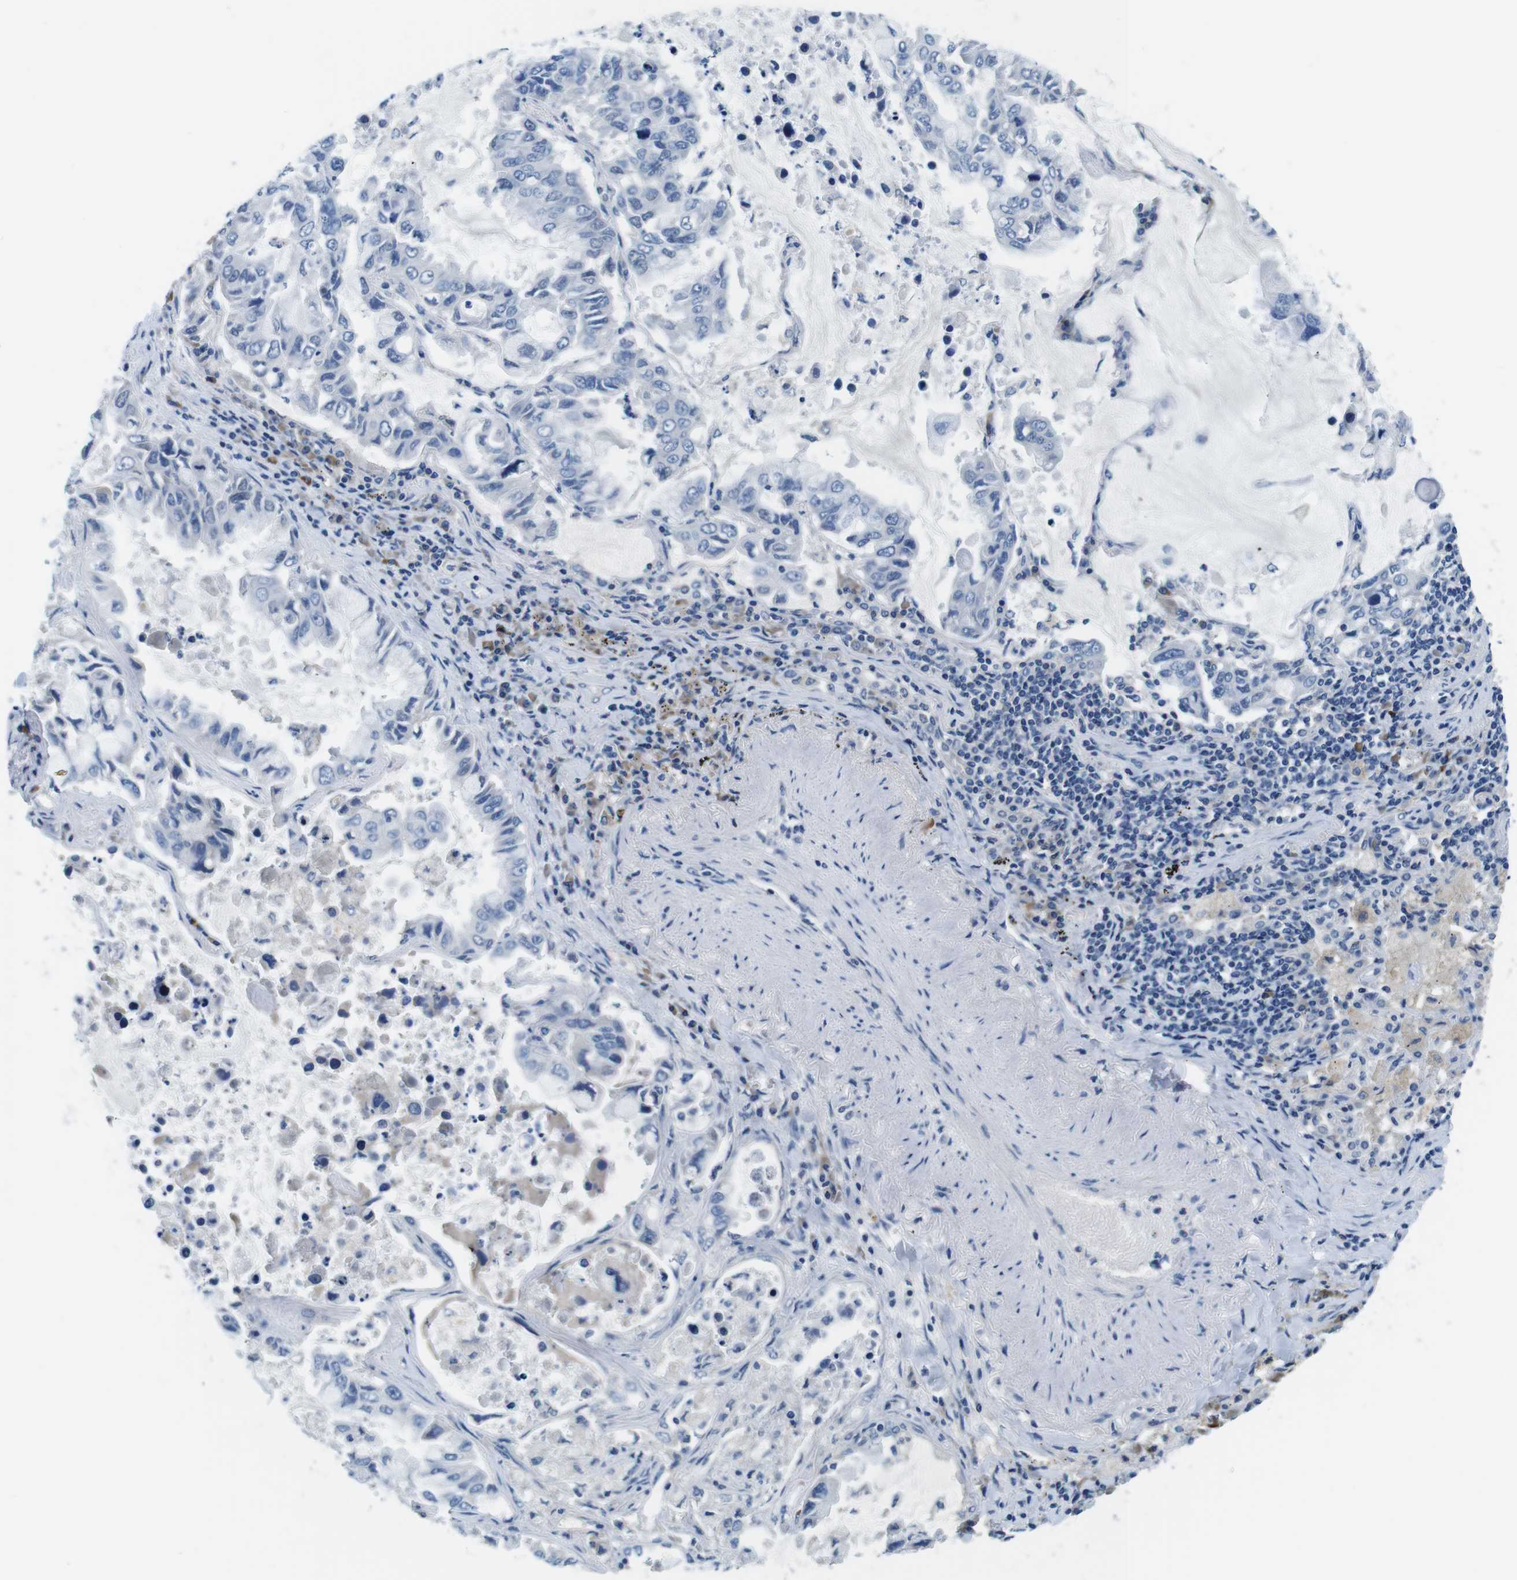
{"staining": {"intensity": "negative", "quantity": "none", "location": "none"}, "tissue": "lung cancer", "cell_type": "Tumor cells", "image_type": "cancer", "snomed": [{"axis": "morphology", "description": "Adenocarcinoma, NOS"}, {"axis": "topography", "description": "Lung"}], "caption": "The photomicrograph shows no significant staining in tumor cells of lung cancer (adenocarcinoma).", "gene": "DENND4C", "patient": {"sex": "male", "age": 64}}